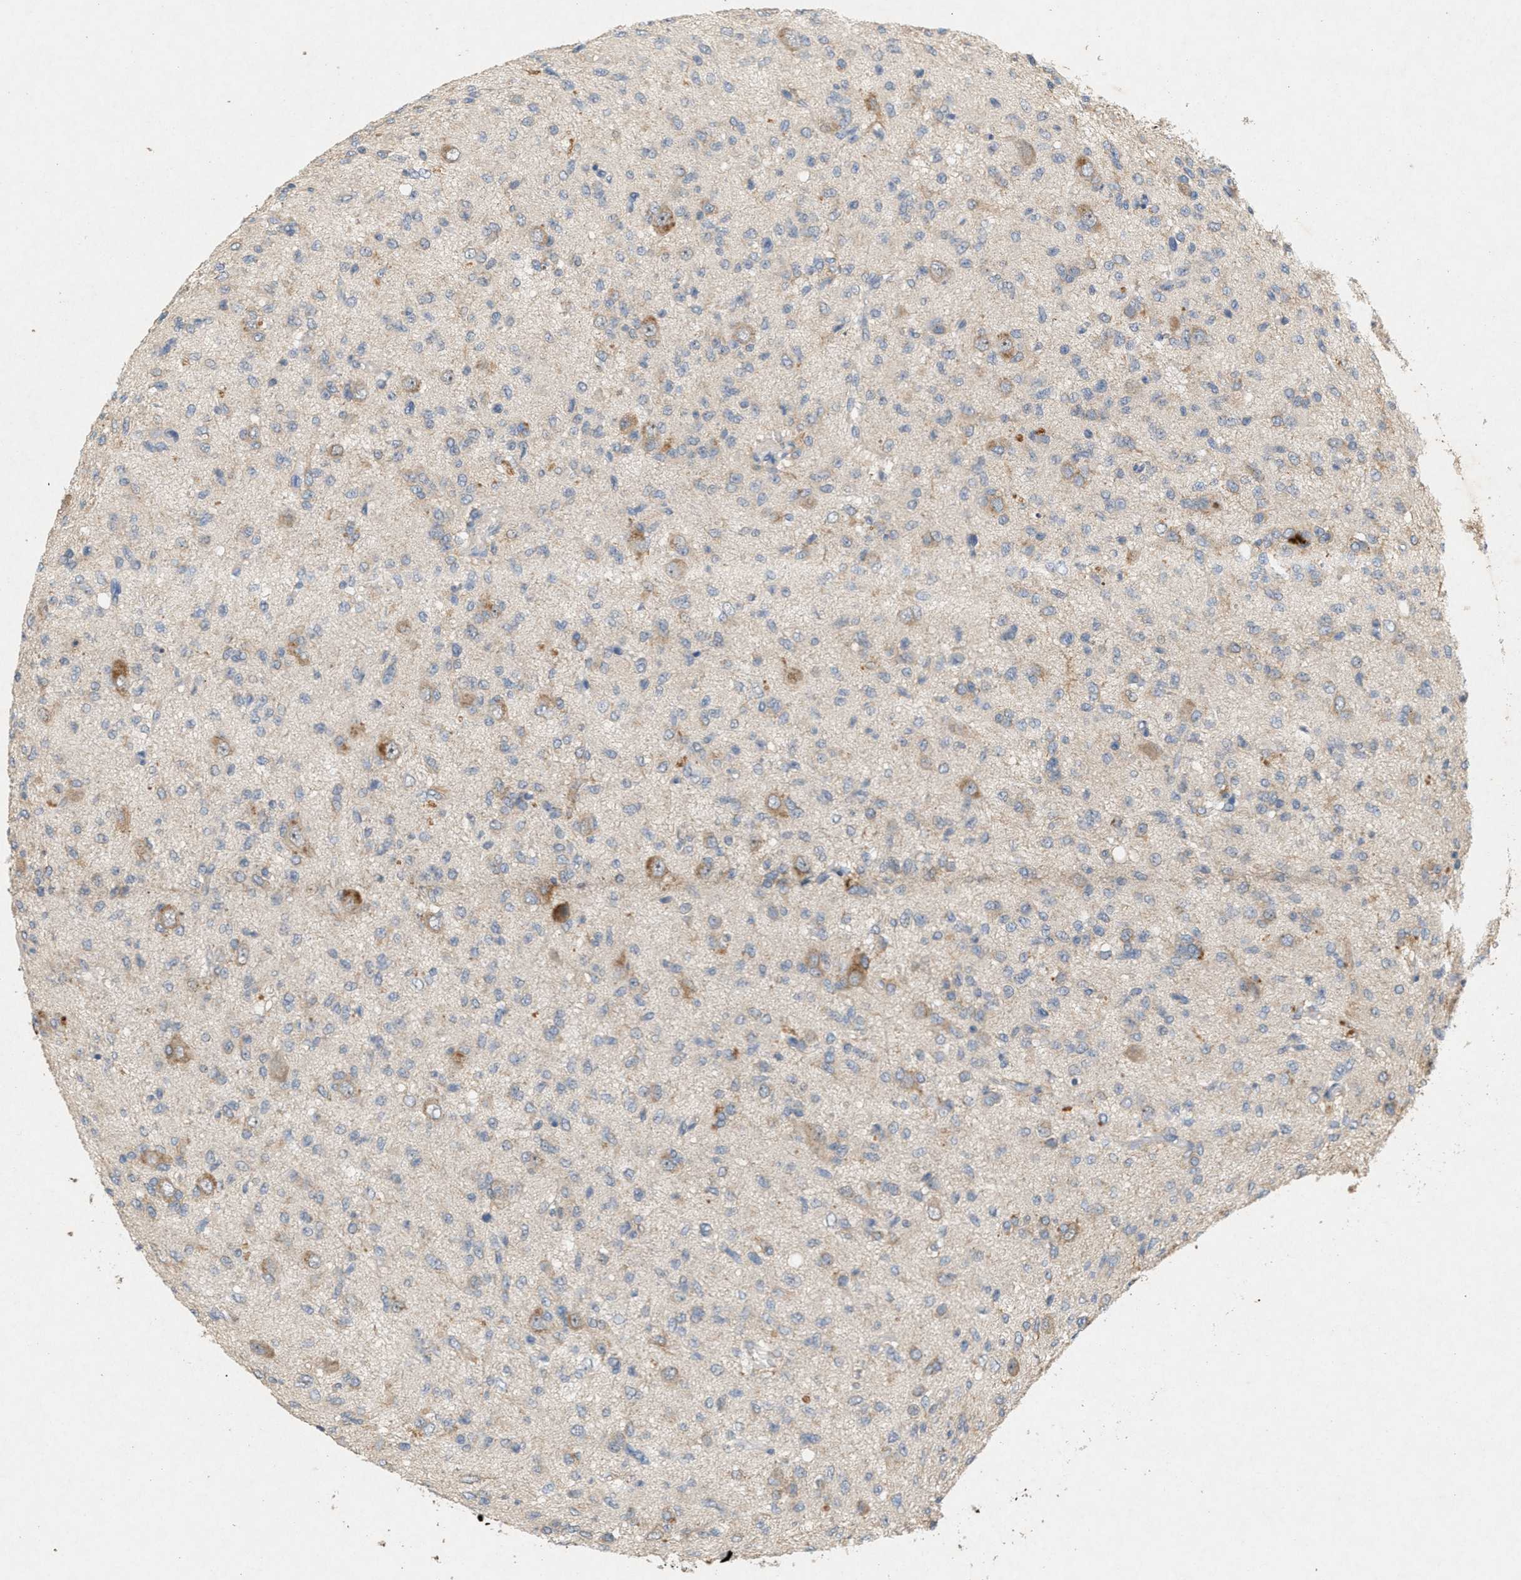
{"staining": {"intensity": "negative", "quantity": "none", "location": "none"}, "tissue": "glioma", "cell_type": "Tumor cells", "image_type": "cancer", "snomed": [{"axis": "morphology", "description": "Glioma, malignant, High grade"}, {"axis": "topography", "description": "Brain"}], "caption": "Tumor cells show no significant protein positivity in glioma. (DAB IHC with hematoxylin counter stain).", "gene": "DCAF7", "patient": {"sex": "female", "age": 59}}